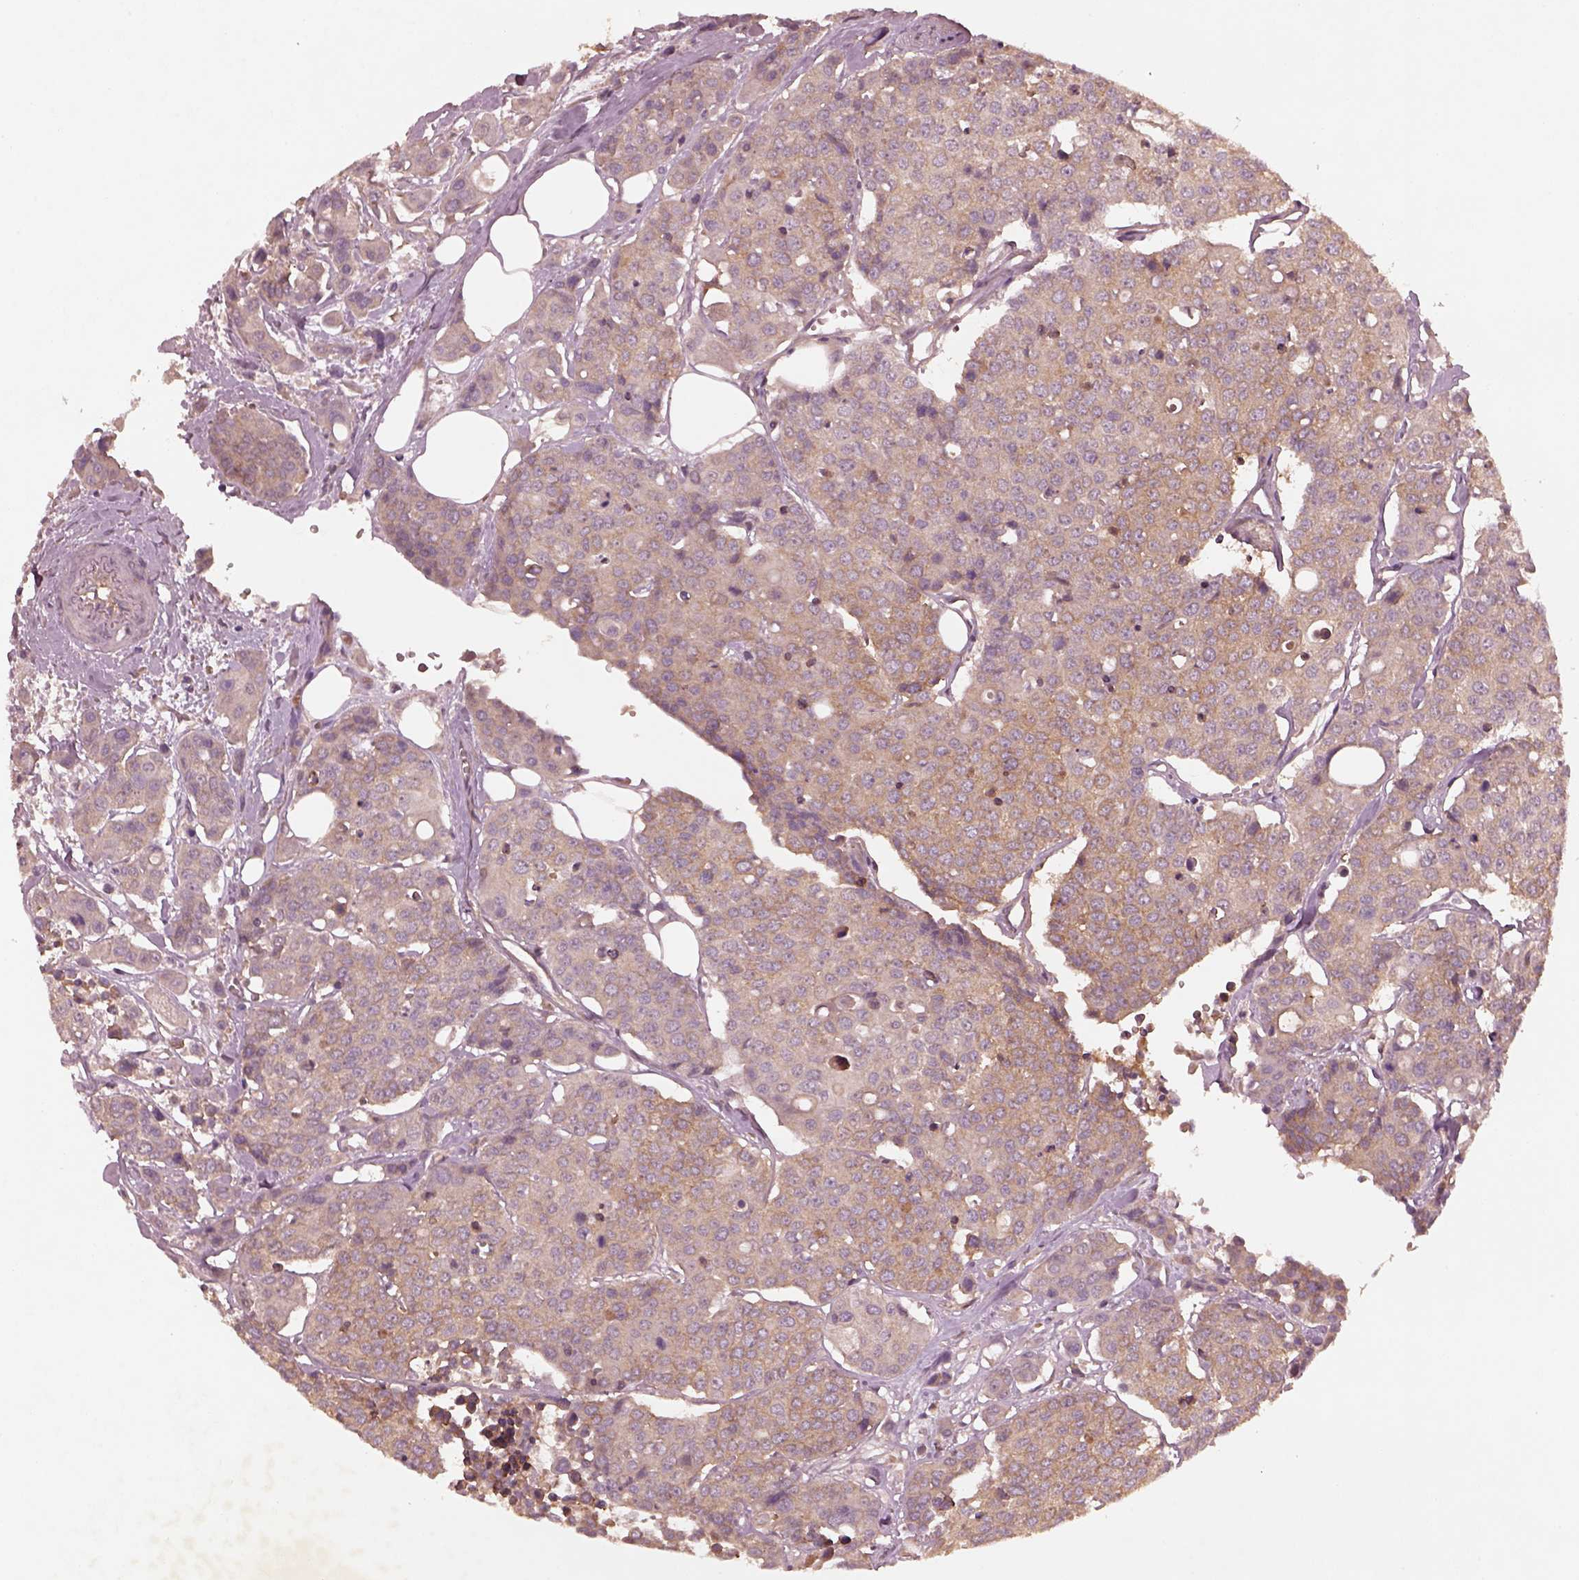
{"staining": {"intensity": "weak", "quantity": ">75%", "location": "cytoplasmic/membranous"}, "tissue": "carcinoid", "cell_type": "Tumor cells", "image_type": "cancer", "snomed": [{"axis": "morphology", "description": "Carcinoid, malignant, NOS"}, {"axis": "topography", "description": "Colon"}], "caption": "An immunohistochemistry (IHC) image of neoplastic tissue is shown. Protein staining in brown shows weak cytoplasmic/membranous positivity in carcinoid (malignant) within tumor cells. The protein of interest is shown in brown color, while the nuclei are stained blue.", "gene": "FAM234A", "patient": {"sex": "male", "age": 81}}